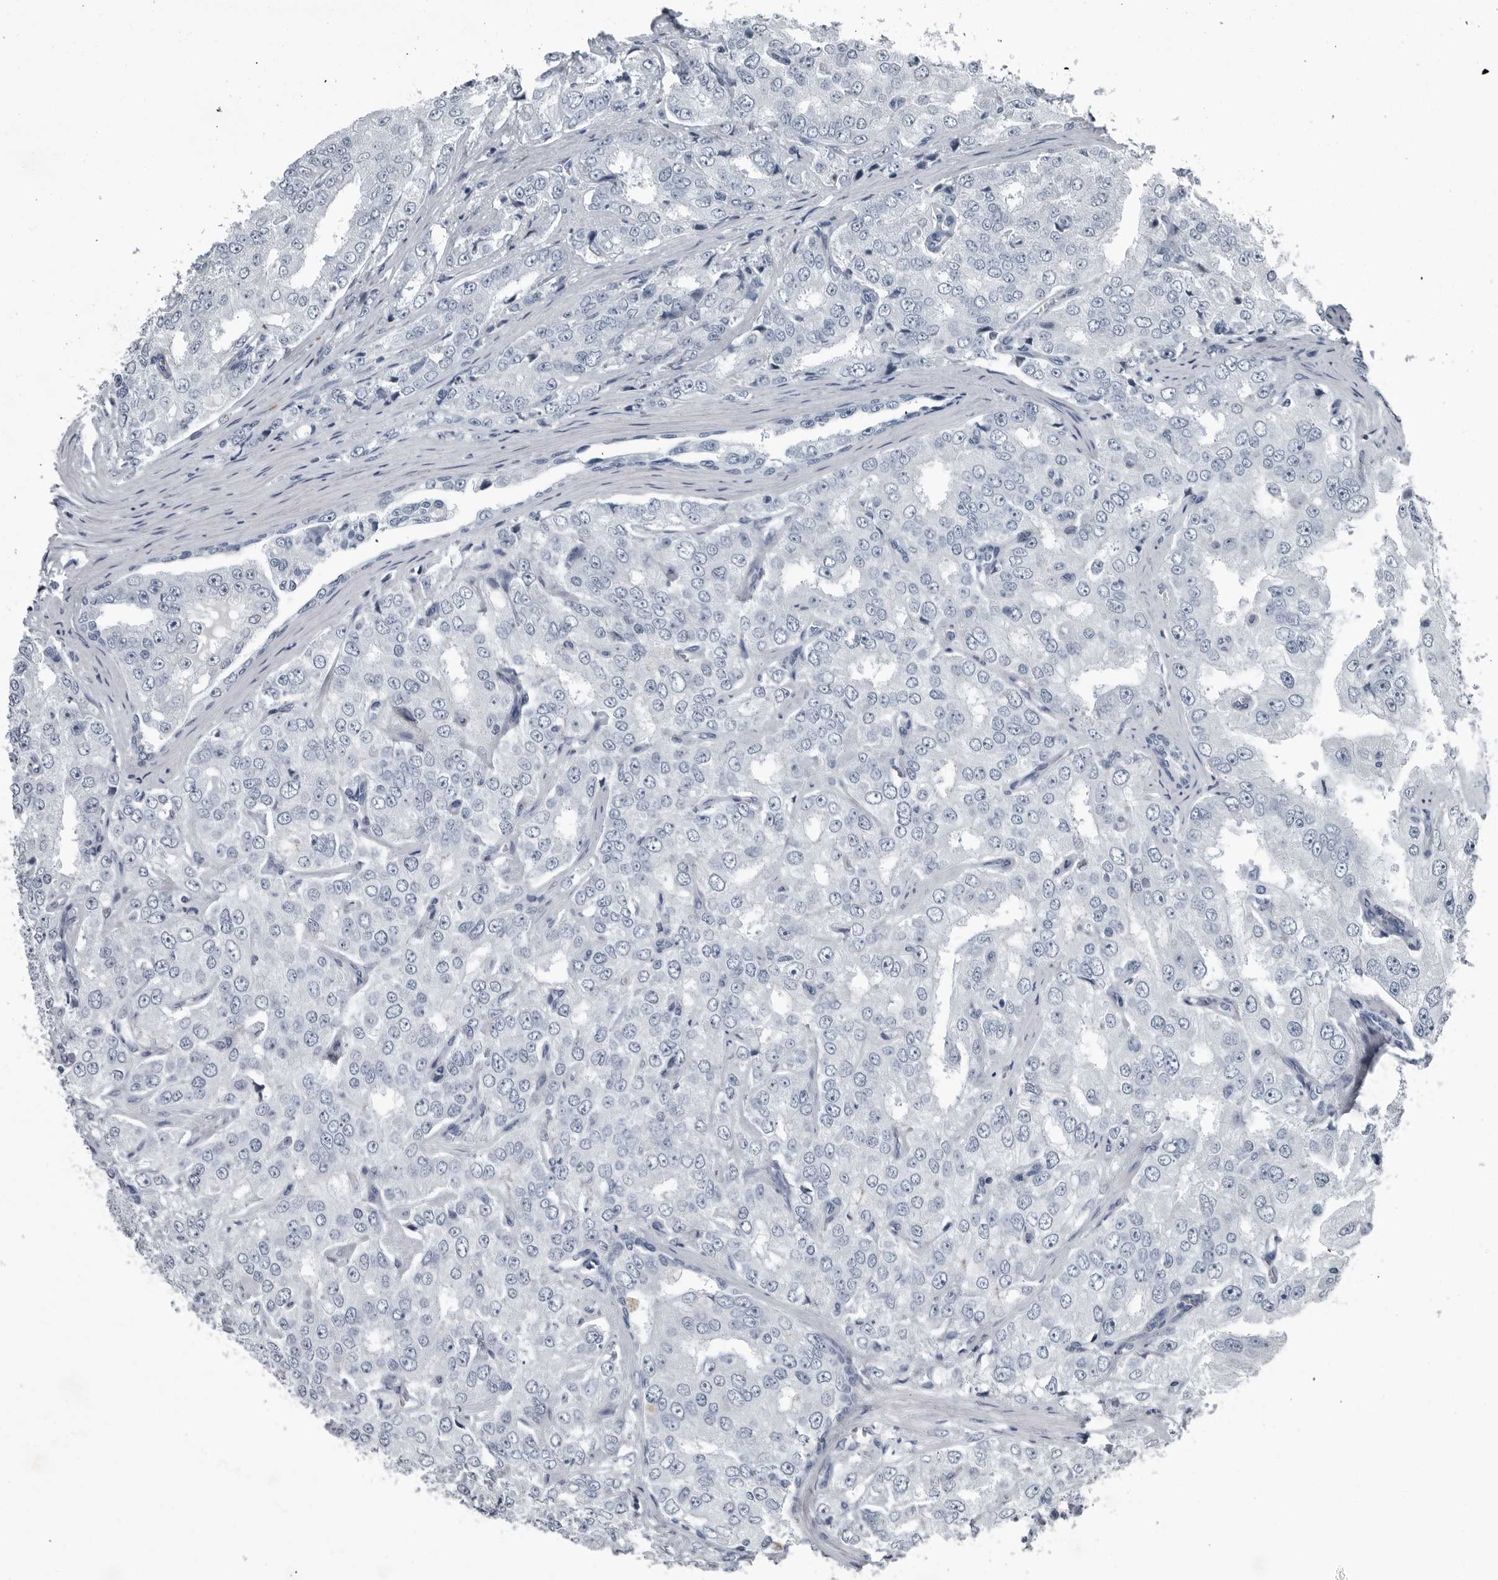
{"staining": {"intensity": "negative", "quantity": "none", "location": "none"}, "tissue": "prostate cancer", "cell_type": "Tumor cells", "image_type": "cancer", "snomed": [{"axis": "morphology", "description": "Adenocarcinoma, High grade"}, {"axis": "topography", "description": "Prostate"}], "caption": "Human prostate cancer (adenocarcinoma (high-grade)) stained for a protein using IHC shows no expression in tumor cells.", "gene": "PDCD11", "patient": {"sex": "male", "age": 58}}